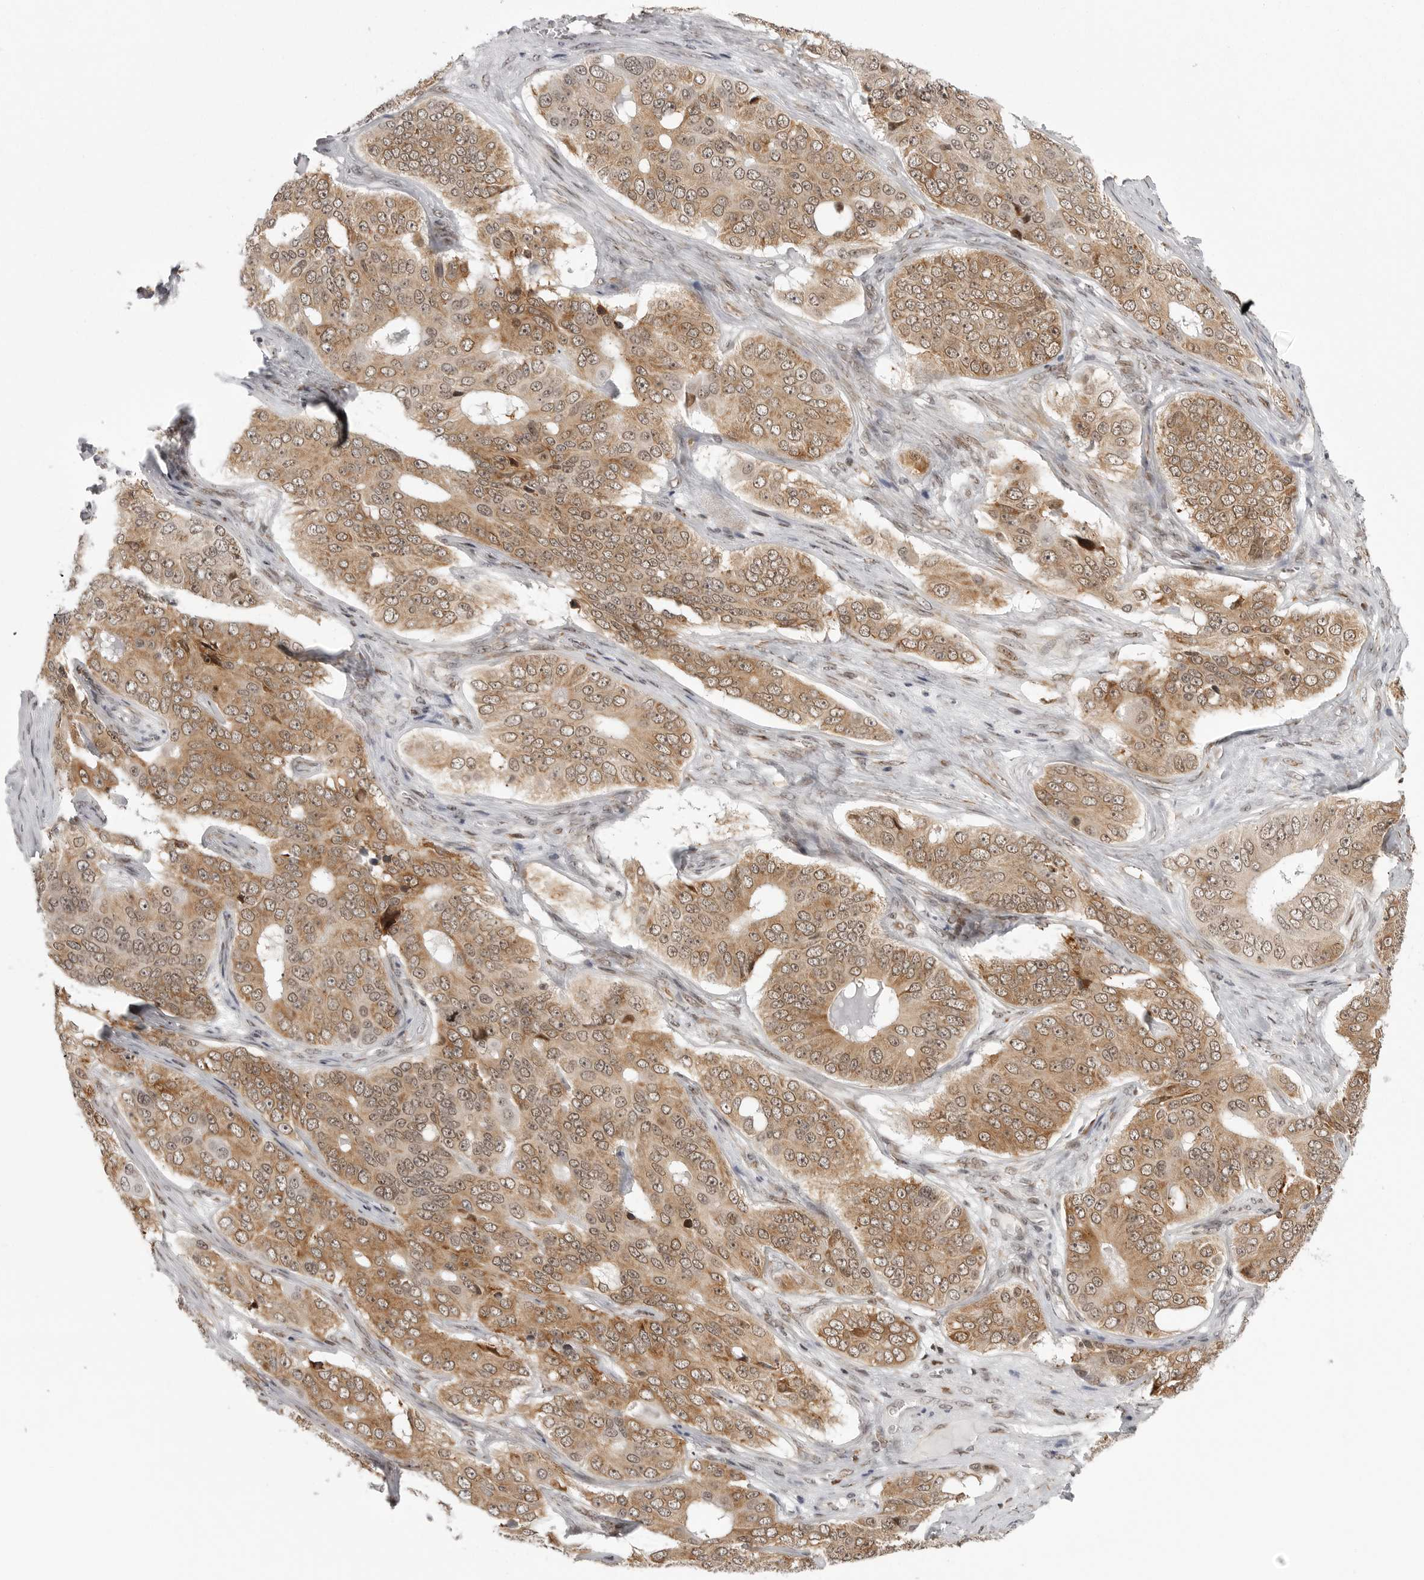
{"staining": {"intensity": "moderate", "quantity": ">75%", "location": "cytoplasmic/membranous,nuclear"}, "tissue": "ovarian cancer", "cell_type": "Tumor cells", "image_type": "cancer", "snomed": [{"axis": "morphology", "description": "Carcinoma, endometroid"}, {"axis": "topography", "description": "Ovary"}], "caption": "Immunohistochemical staining of human endometroid carcinoma (ovarian) exhibits medium levels of moderate cytoplasmic/membranous and nuclear protein expression in about >75% of tumor cells.", "gene": "PRDM10", "patient": {"sex": "female", "age": 51}}